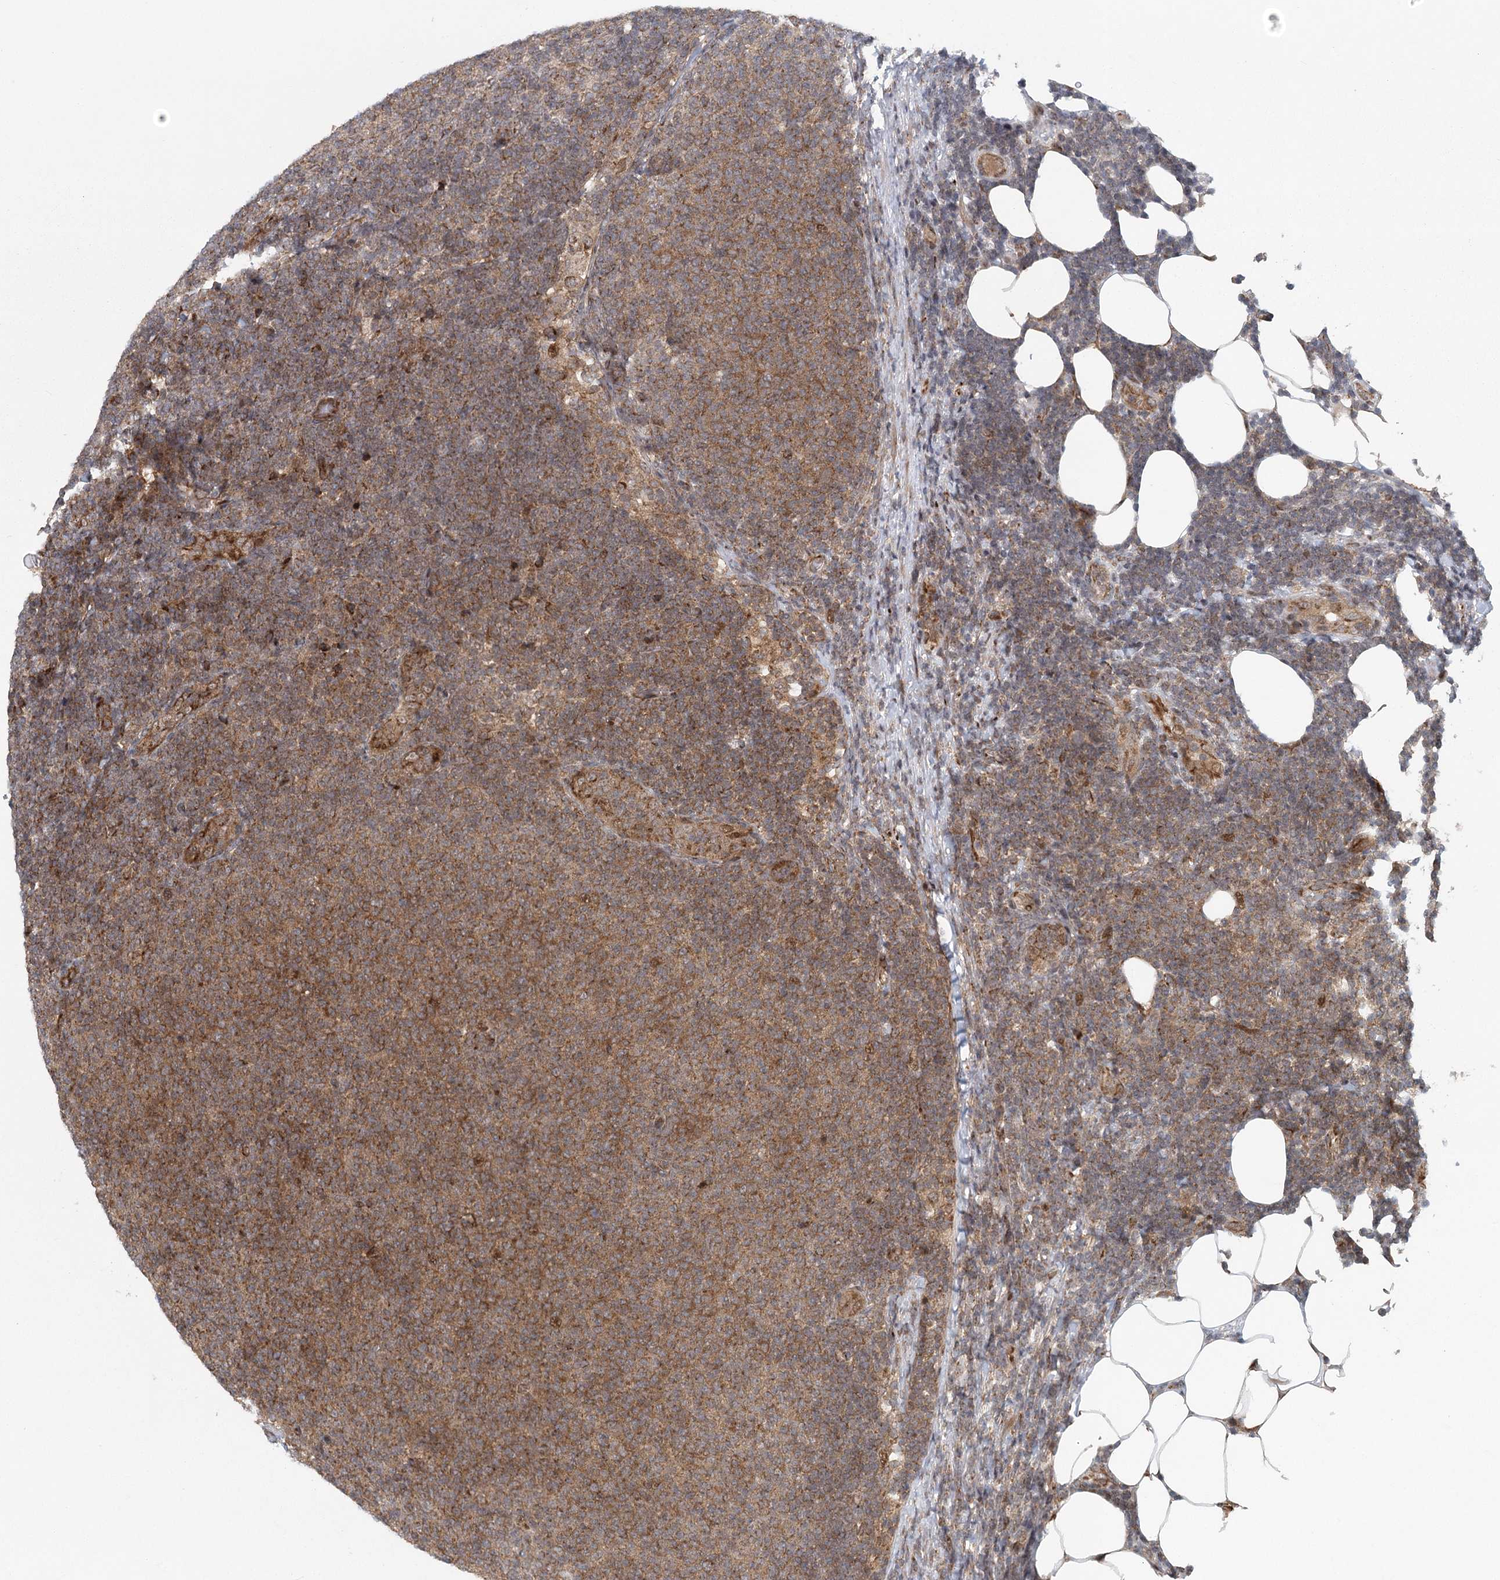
{"staining": {"intensity": "moderate", "quantity": ">75%", "location": "cytoplasmic/membranous"}, "tissue": "lymphoma", "cell_type": "Tumor cells", "image_type": "cancer", "snomed": [{"axis": "morphology", "description": "Malignant lymphoma, non-Hodgkin's type, Low grade"}, {"axis": "topography", "description": "Lymph node"}], "caption": "Immunohistochemical staining of malignant lymphoma, non-Hodgkin's type (low-grade) demonstrates medium levels of moderate cytoplasmic/membranous positivity in approximately >75% of tumor cells.", "gene": "IFT46", "patient": {"sex": "male", "age": 66}}